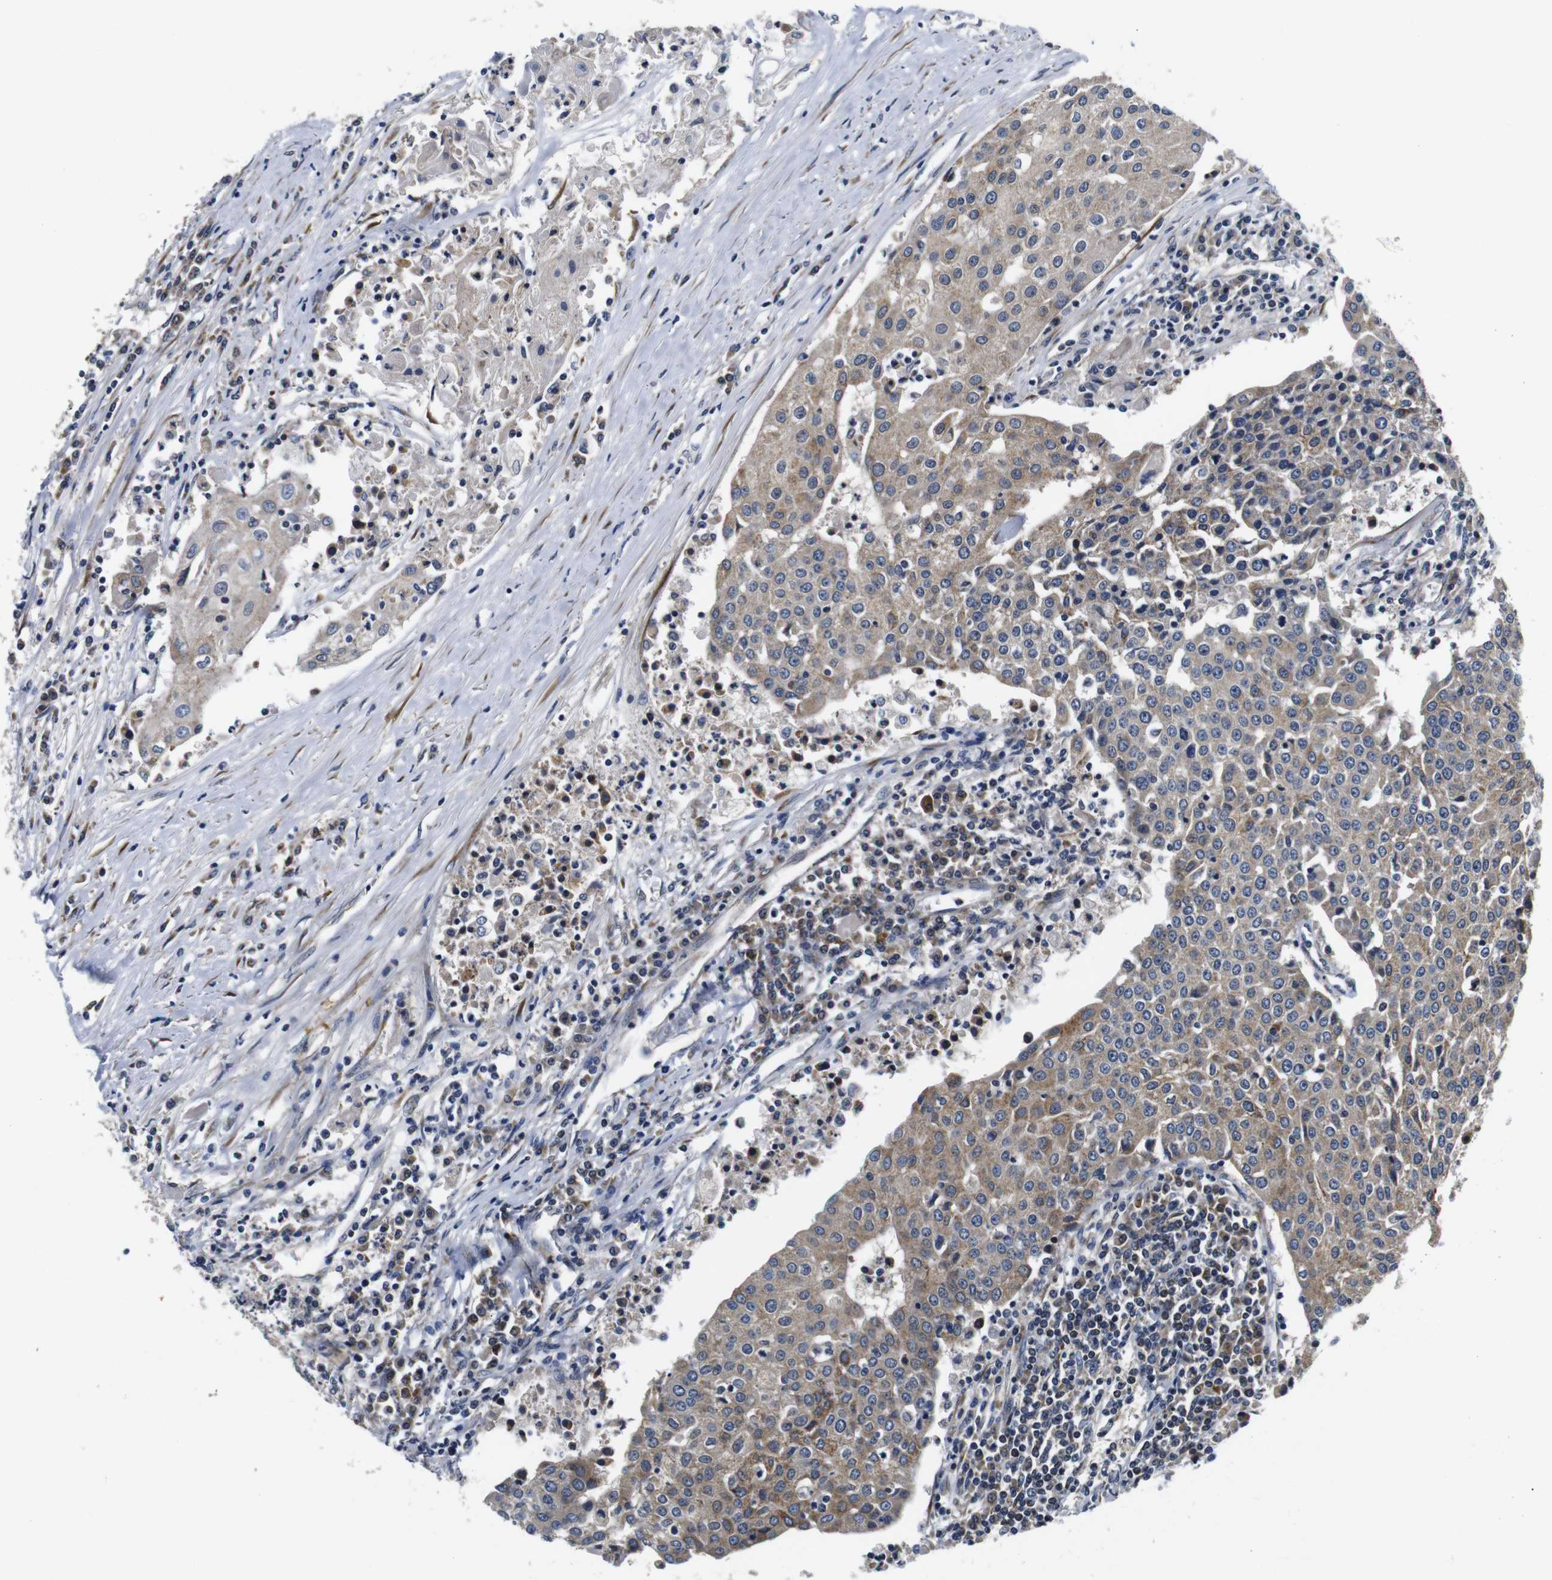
{"staining": {"intensity": "weak", "quantity": ">75%", "location": "cytoplasmic/membranous"}, "tissue": "urothelial cancer", "cell_type": "Tumor cells", "image_type": "cancer", "snomed": [{"axis": "morphology", "description": "Urothelial carcinoma, High grade"}, {"axis": "topography", "description": "Urinary bladder"}], "caption": "Immunohistochemistry (IHC) staining of urothelial cancer, which displays low levels of weak cytoplasmic/membranous staining in approximately >75% of tumor cells indicating weak cytoplasmic/membranous protein staining. The staining was performed using DAB (3,3'-diaminobenzidine) (brown) for protein detection and nuclei were counterstained in hematoxylin (blue).", "gene": "FKBP14", "patient": {"sex": "female", "age": 85}}